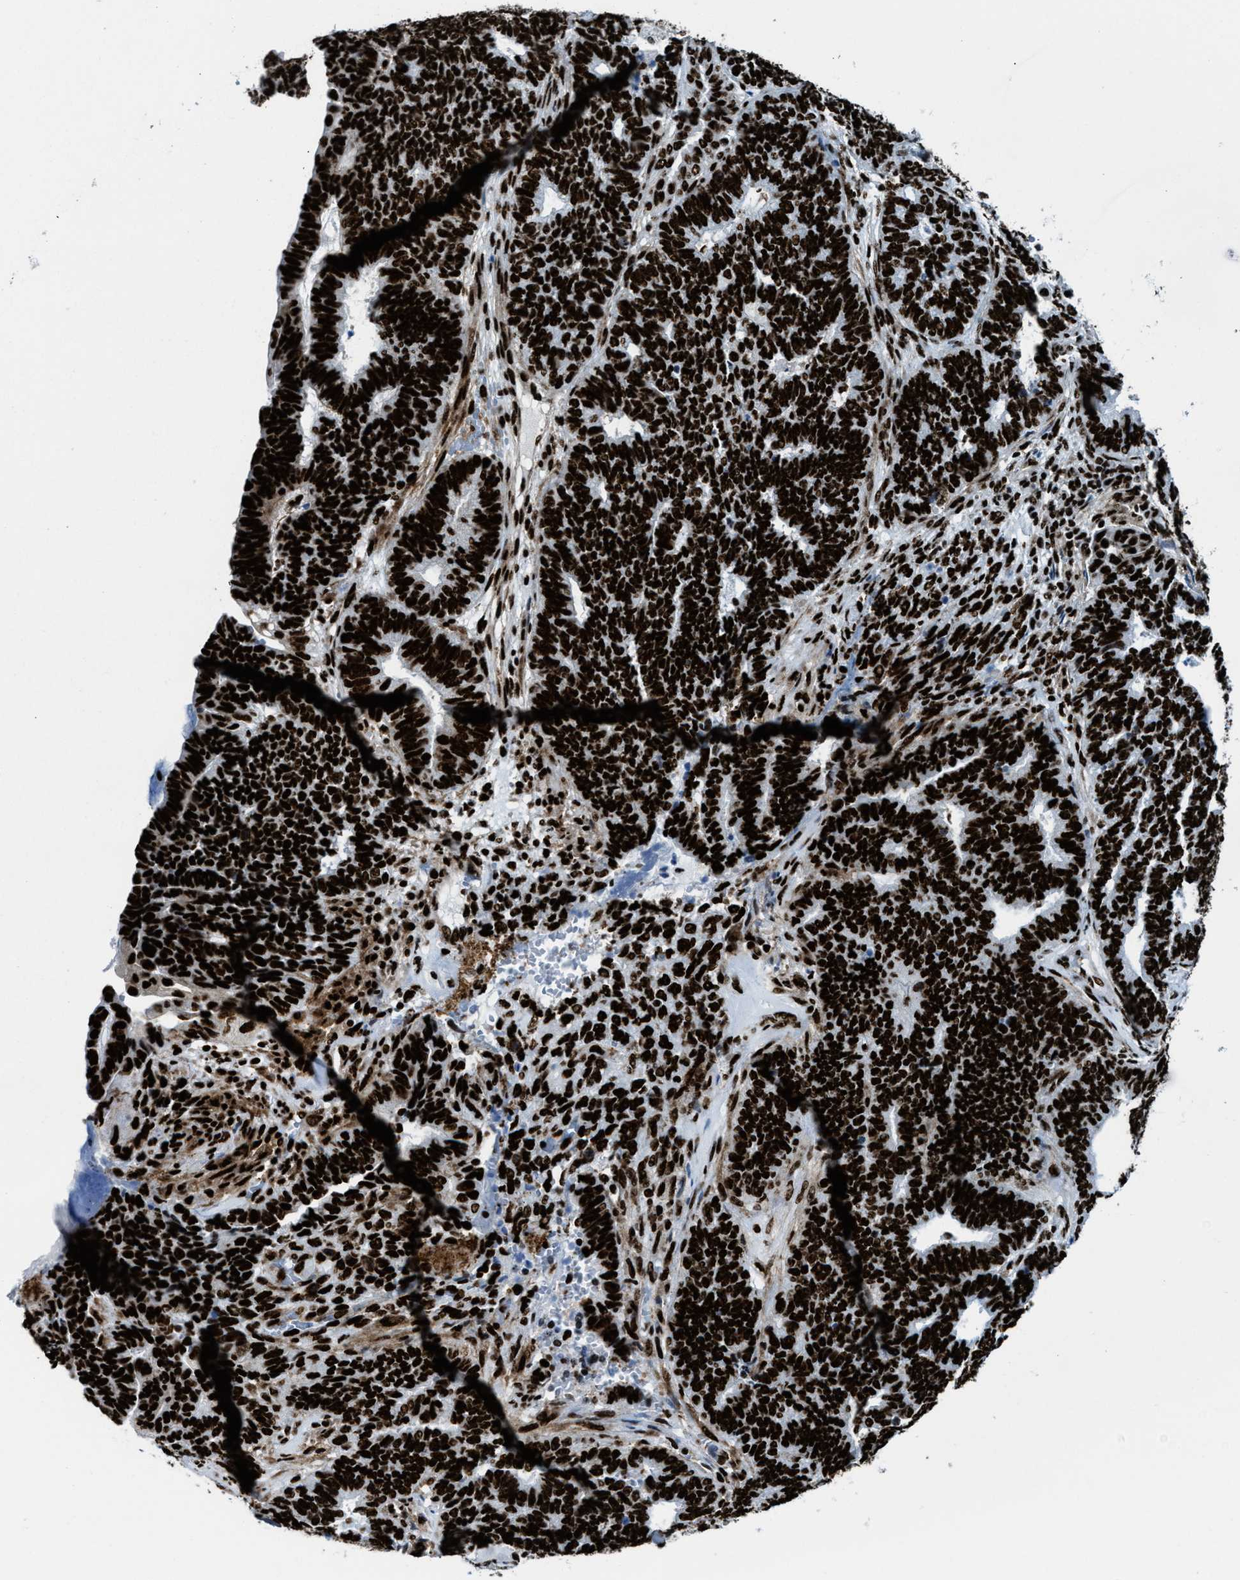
{"staining": {"intensity": "strong", "quantity": ">75%", "location": "nuclear"}, "tissue": "endometrial cancer", "cell_type": "Tumor cells", "image_type": "cancer", "snomed": [{"axis": "morphology", "description": "Adenocarcinoma, NOS"}, {"axis": "topography", "description": "Endometrium"}], "caption": "High-power microscopy captured an immunohistochemistry image of endometrial adenocarcinoma, revealing strong nuclear staining in about >75% of tumor cells. Using DAB (brown) and hematoxylin (blue) stains, captured at high magnification using brightfield microscopy.", "gene": "NONO", "patient": {"sex": "female", "age": 70}}